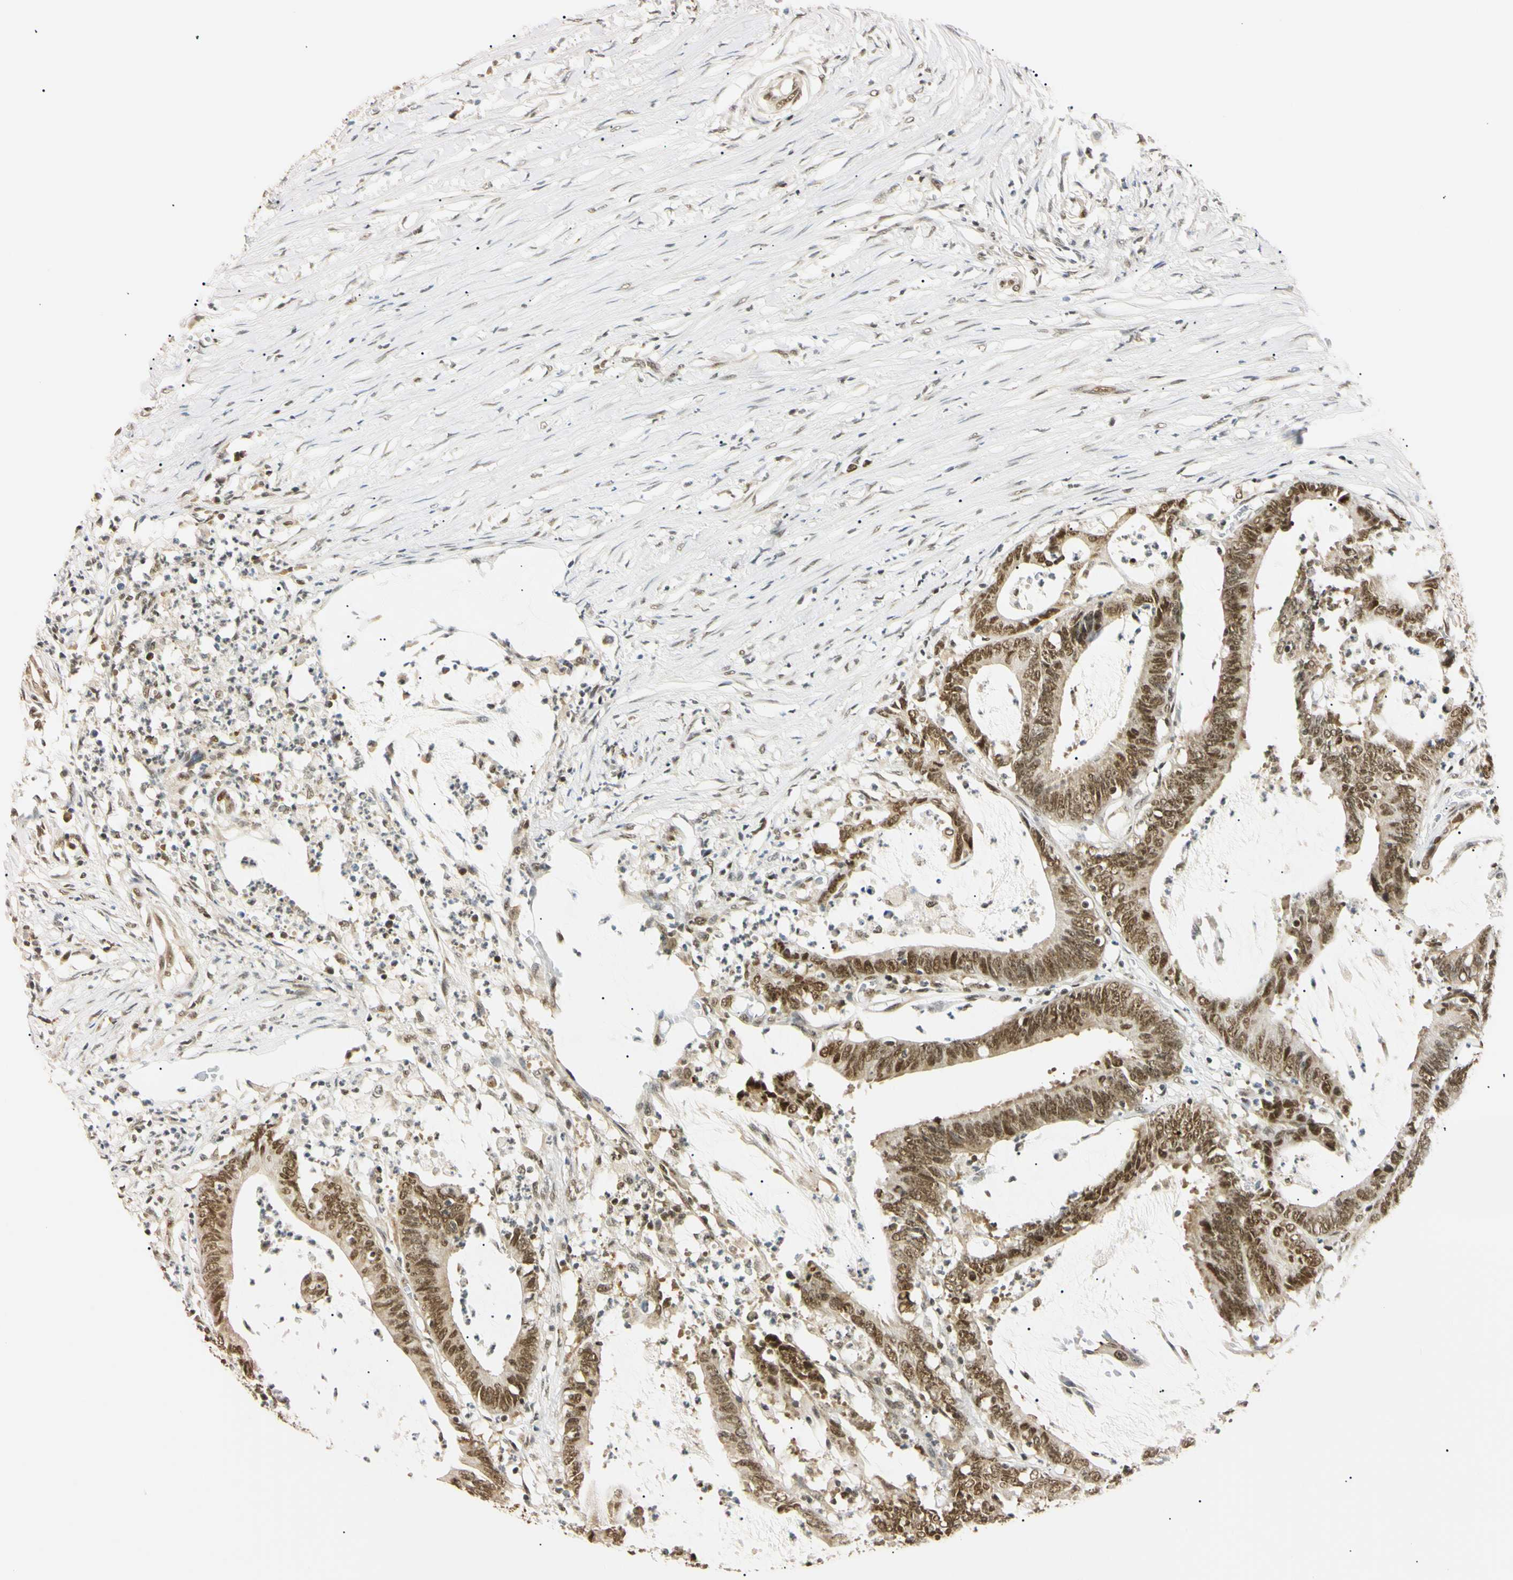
{"staining": {"intensity": "moderate", "quantity": ">75%", "location": "nuclear"}, "tissue": "colorectal cancer", "cell_type": "Tumor cells", "image_type": "cancer", "snomed": [{"axis": "morphology", "description": "Adenocarcinoma, NOS"}, {"axis": "topography", "description": "Rectum"}], "caption": "Protein staining exhibits moderate nuclear expression in approximately >75% of tumor cells in adenocarcinoma (colorectal).", "gene": "SMARCA5", "patient": {"sex": "female", "age": 66}}